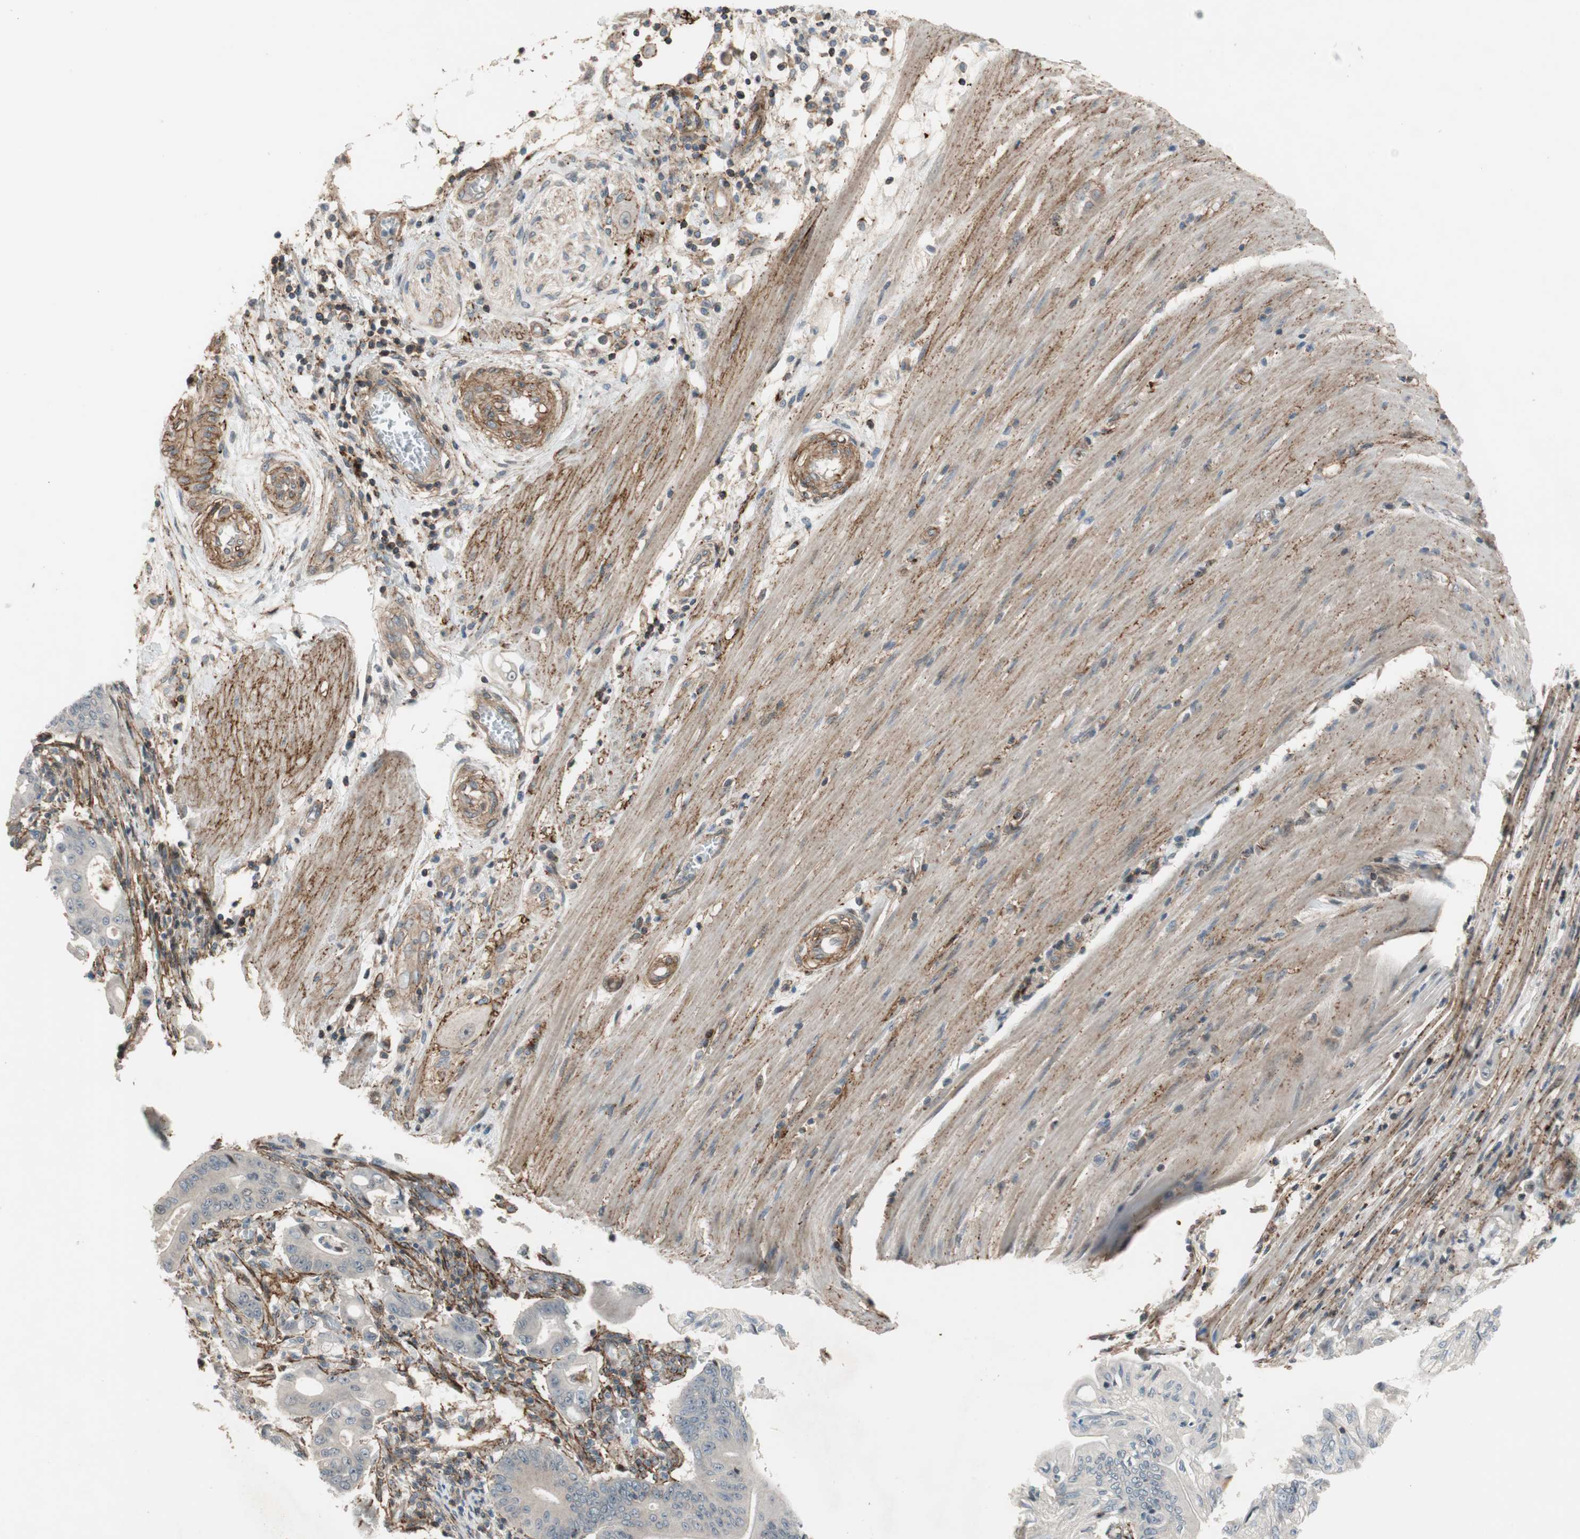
{"staining": {"intensity": "weak", "quantity": "<25%", "location": "cytoplasmic/membranous"}, "tissue": "pancreatic cancer", "cell_type": "Tumor cells", "image_type": "cancer", "snomed": [{"axis": "morphology", "description": "Normal tissue, NOS"}, {"axis": "topography", "description": "Lymph node"}], "caption": "High power microscopy image of an immunohistochemistry (IHC) photomicrograph of pancreatic cancer, revealing no significant positivity in tumor cells. (Stains: DAB IHC with hematoxylin counter stain, Microscopy: brightfield microscopy at high magnification).", "gene": "GRHL1", "patient": {"sex": "male", "age": 62}}